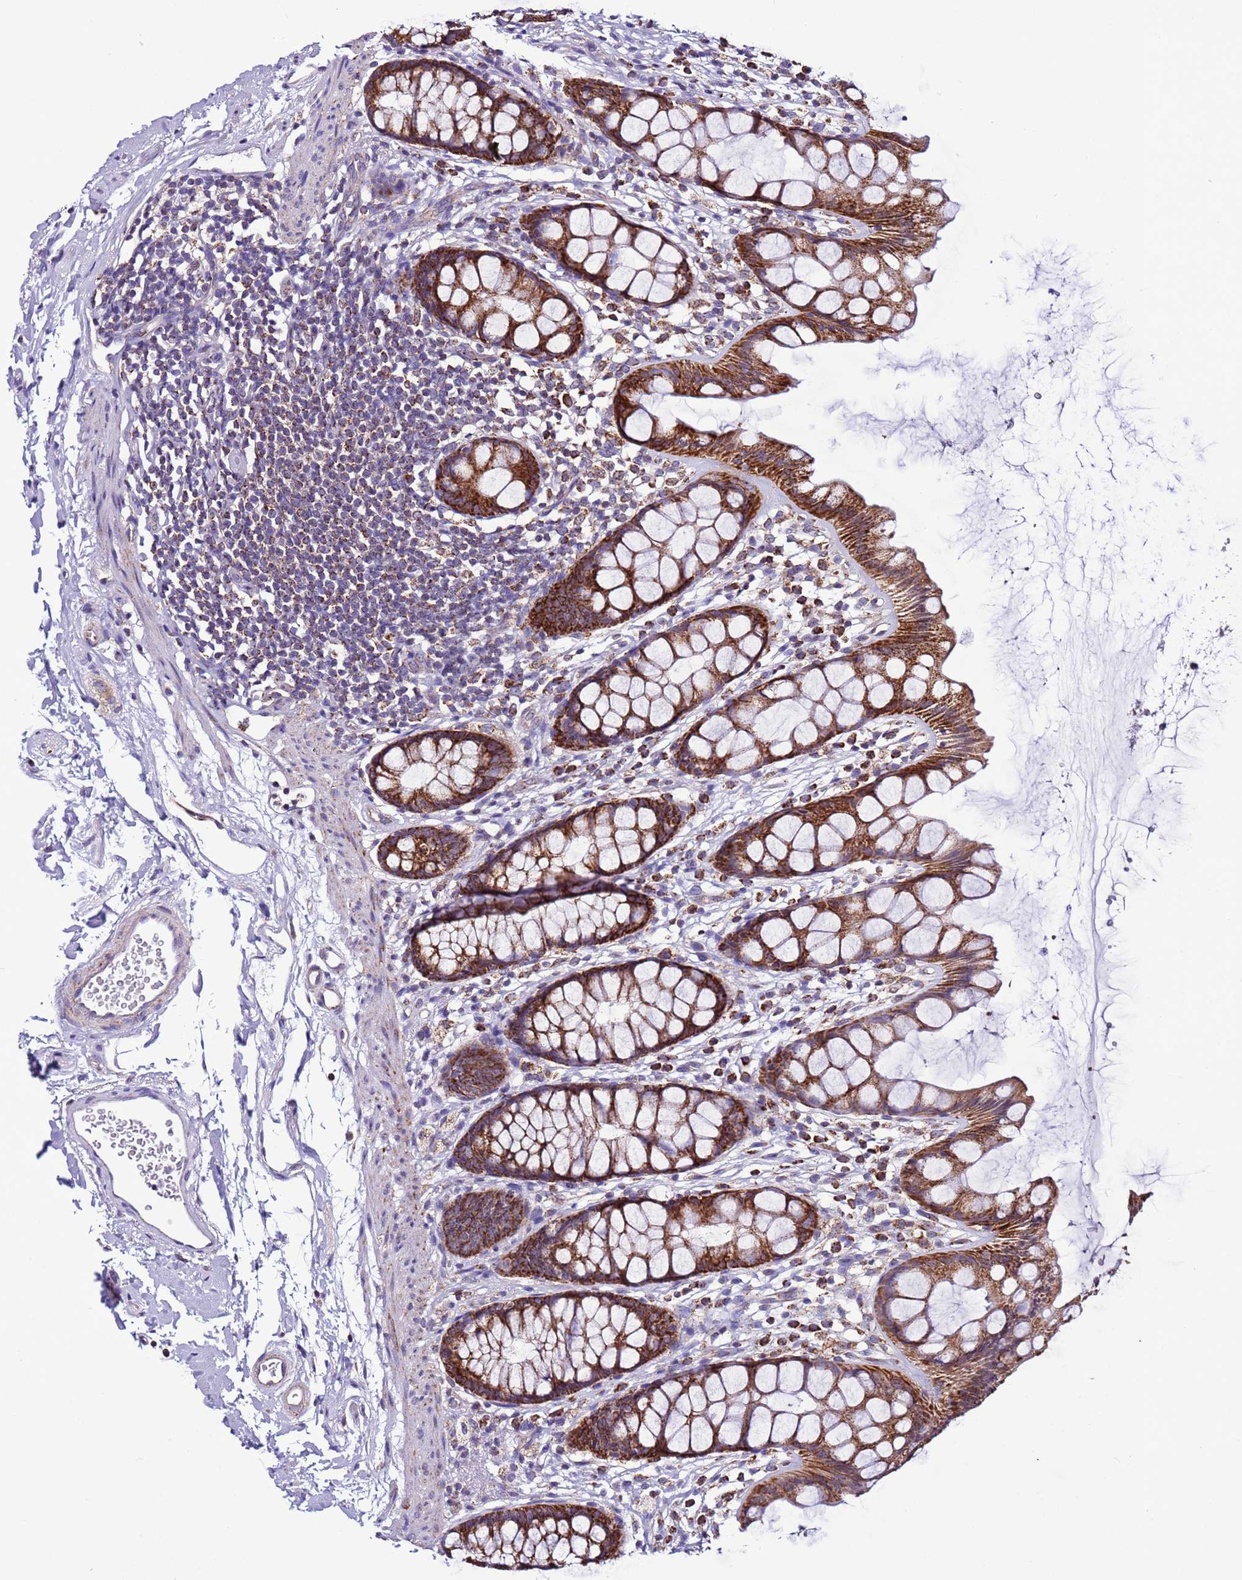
{"staining": {"intensity": "strong", "quantity": ">75%", "location": "cytoplasmic/membranous"}, "tissue": "rectum", "cell_type": "Glandular cells", "image_type": "normal", "snomed": [{"axis": "morphology", "description": "Normal tissue, NOS"}, {"axis": "topography", "description": "Rectum"}], "caption": "Protein staining shows strong cytoplasmic/membranous positivity in approximately >75% of glandular cells in normal rectum.", "gene": "UEVLD", "patient": {"sex": "female", "age": 65}}